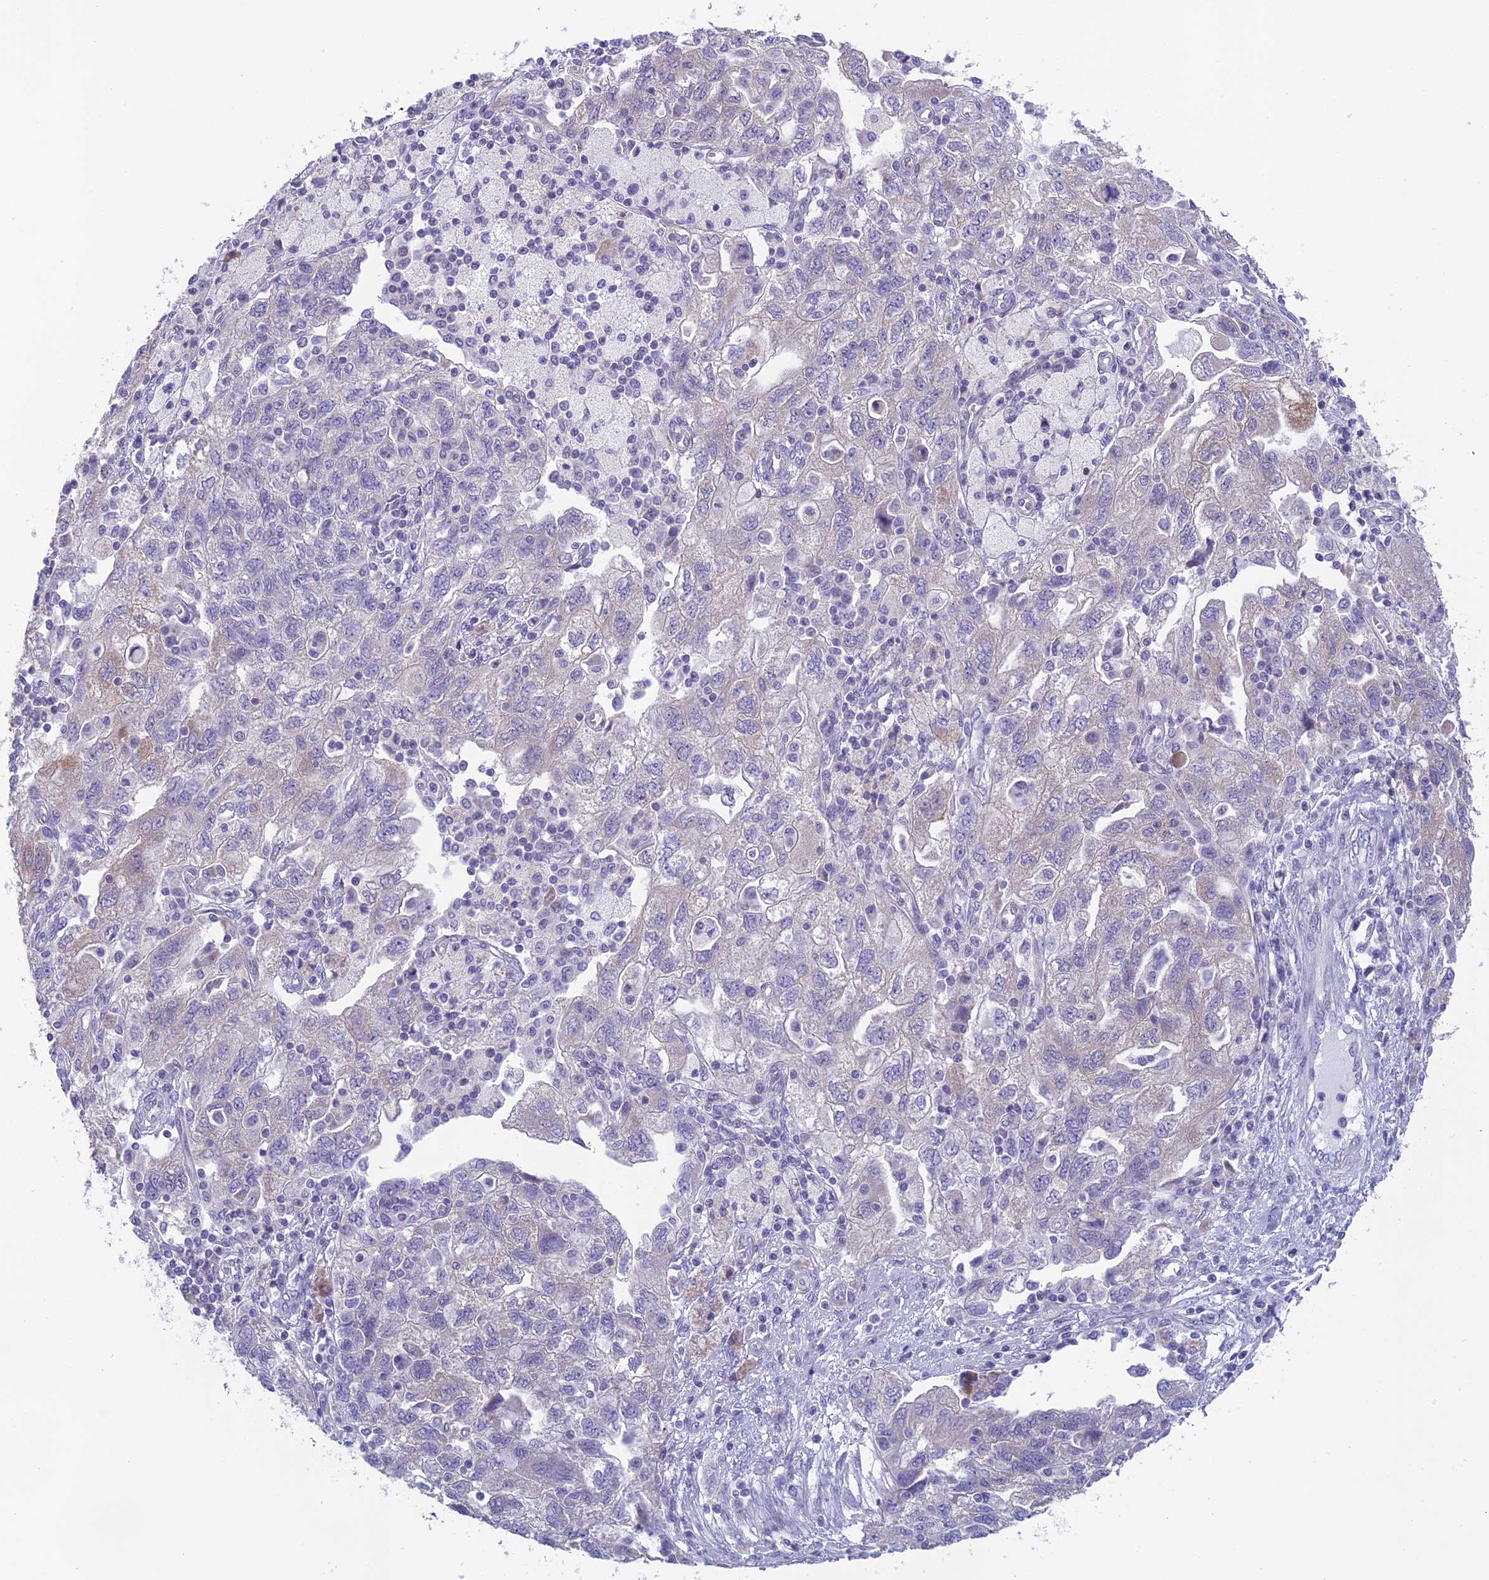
{"staining": {"intensity": "negative", "quantity": "none", "location": "none"}, "tissue": "ovarian cancer", "cell_type": "Tumor cells", "image_type": "cancer", "snomed": [{"axis": "morphology", "description": "Carcinoma, NOS"}, {"axis": "morphology", "description": "Cystadenocarcinoma, serous, NOS"}, {"axis": "topography", "description": "Ovary"}], "caption": "Tumor cells are negative for protein expression in human serous cystadenocarcinoma (ovarian). Brightfield microscopy of immunohistochemistry (IHC) stained with DAB (brown) and hematoxylin (blue), captured at high magnification.", "gene": "ARHGEF37", "patient": {"sex": "female", "age": 69}}